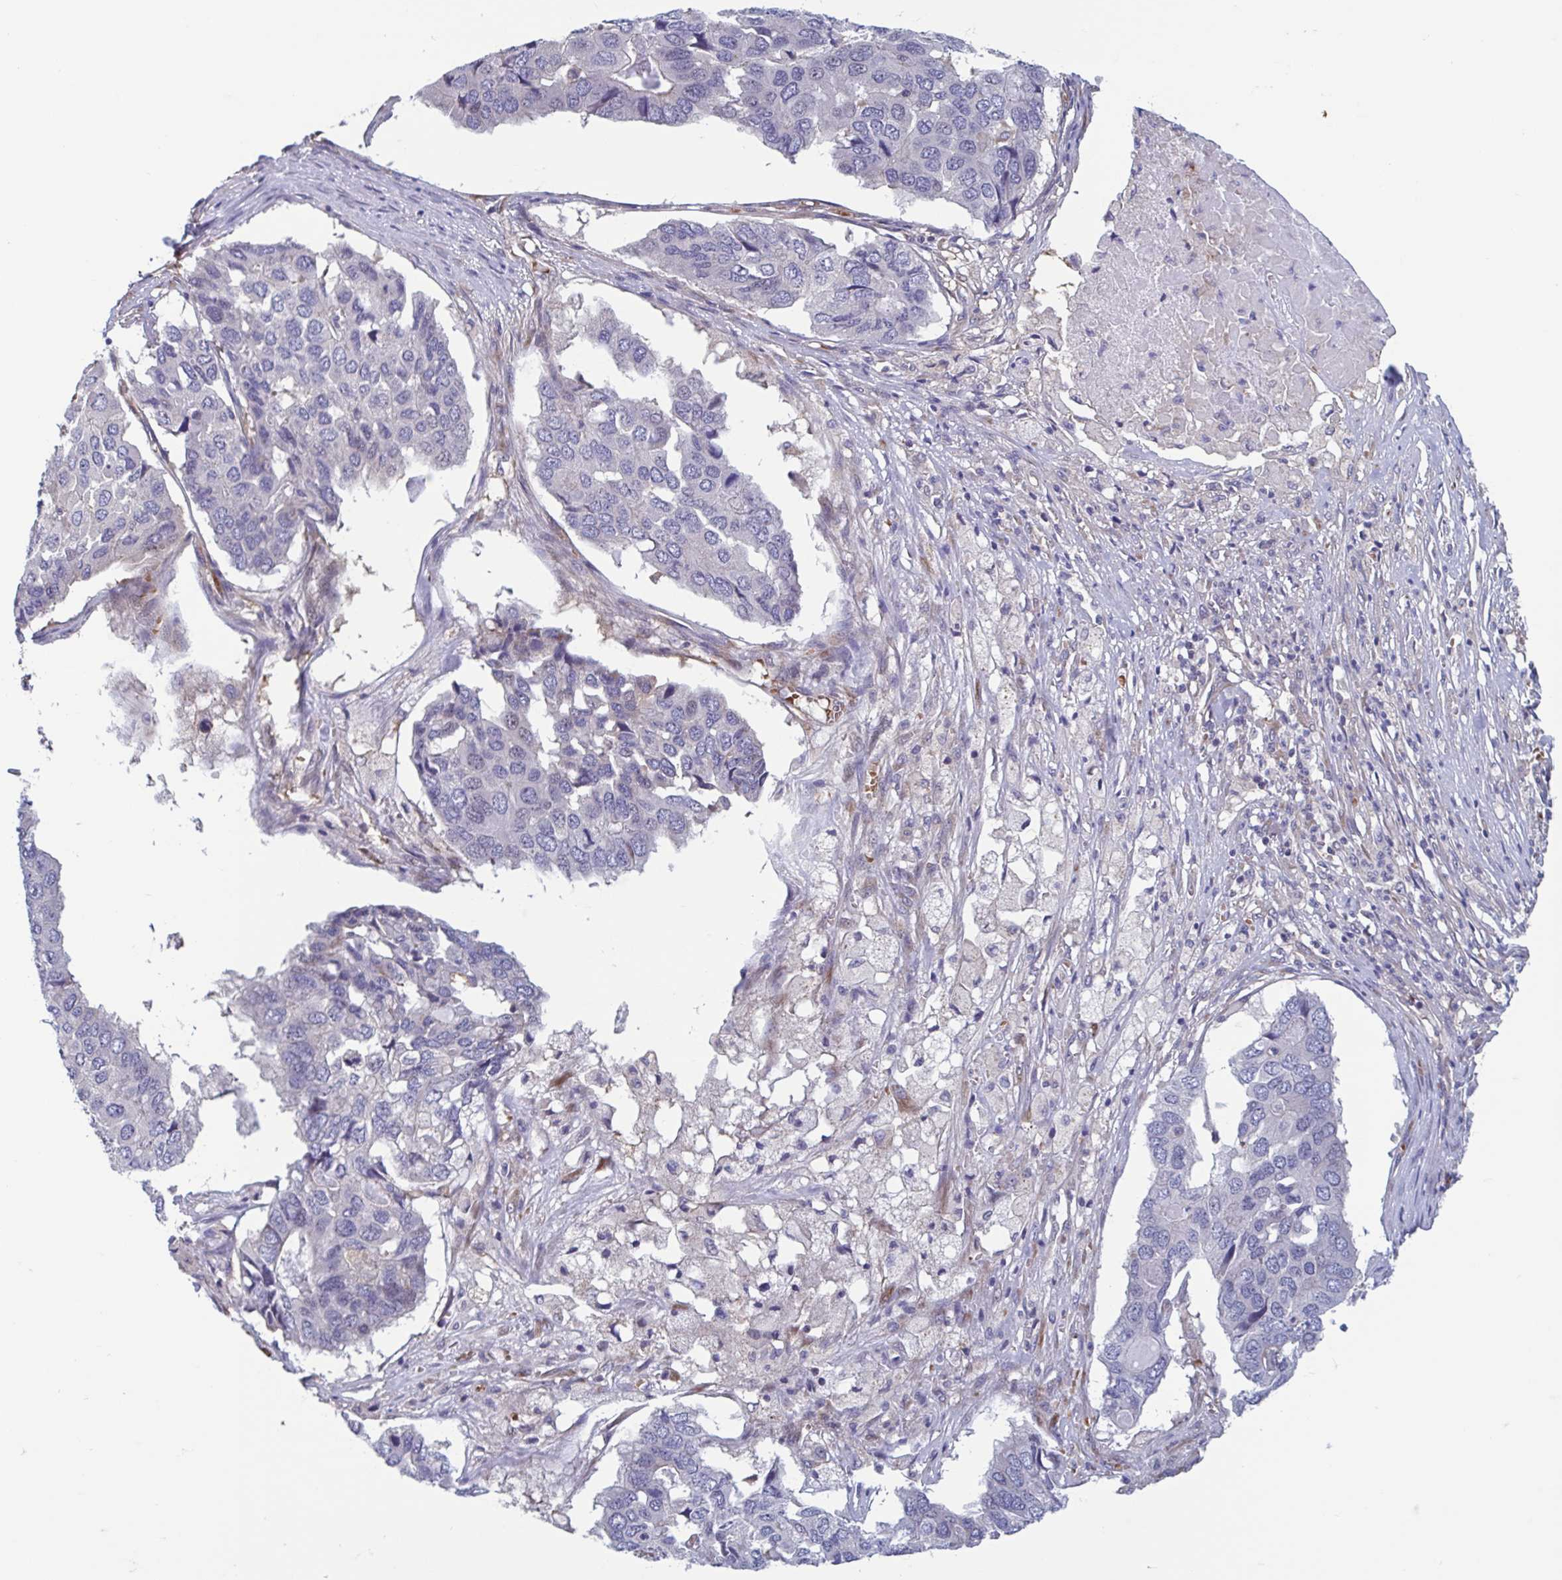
{"staining": {"intensity": "negative", "quantity": "none", "location": "none"}, "tissue": "pancreatic cancer", "cell_type": "Tumor cells", "image_type": "cancer", "snomed": [{"axis": "morphology", "description": "Adenocarcinoma, NOS"}, {"axis": "topography", "description": "Pancreas"}], "caption": "Pancreatic adenocarcinoma was stained to show a protein in brown. There is no significant positivity in tumor cells.", "gene": "LRRC38", "patient": {"sex": "male", "age": 50}}